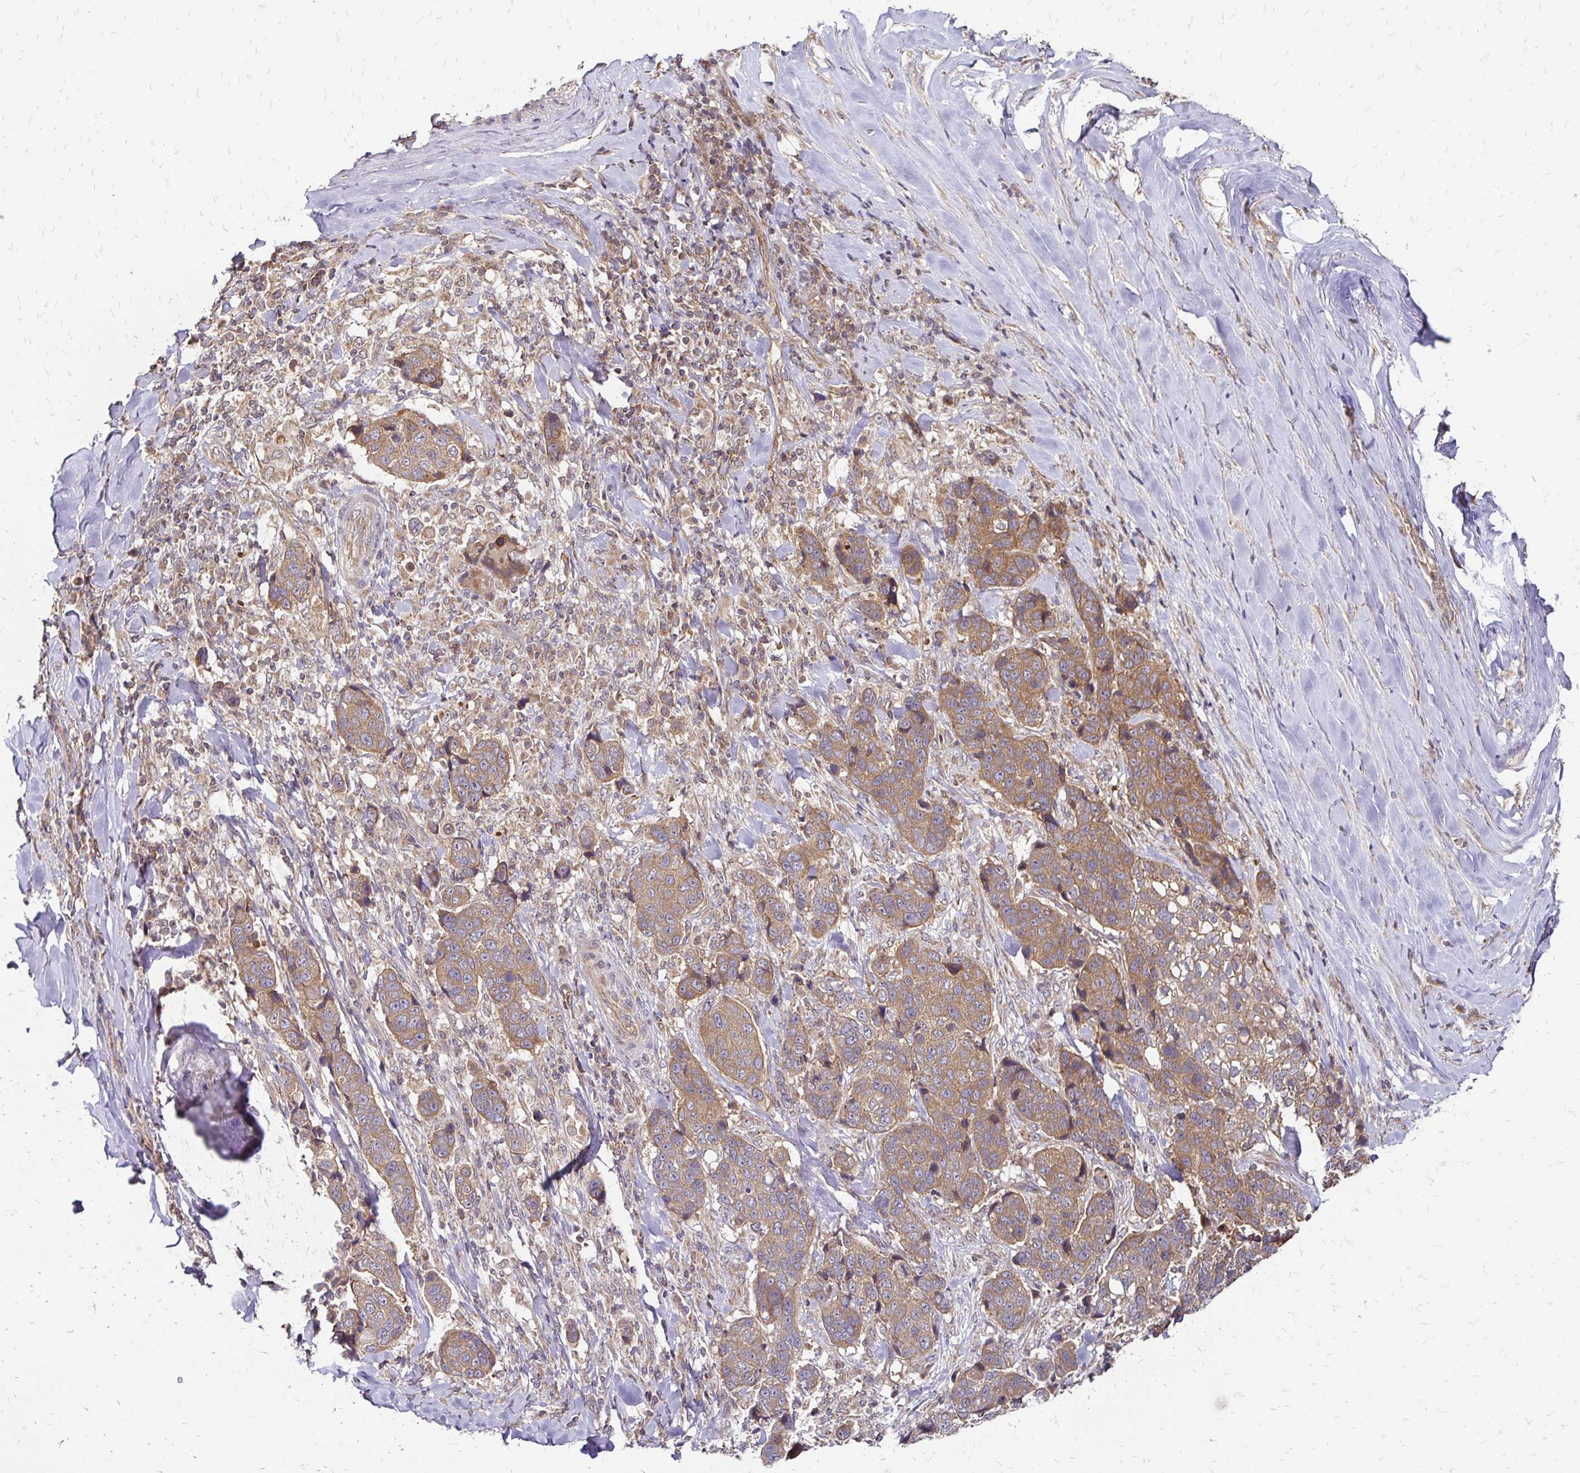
{"staining": {"intensity": "moderate", "quantity": ">75%", "location": "cytoplasmic/membranous"}, "tissue": "lung cancer", "cell_type": "Tumor cells", "image_type": "cancer", "snomed": [{"axis": "morphology", "description": "Squamous cell carcinoma, NOS"}, {"axis": "topography", "description": "Lymph node"}, {"axis": "topography", "description": "Lung"}], "caption": "Immunohistochemical staining of human lung cancer (squamous cell carcinoma) demonstrates medium levels of moderate cytoplasmic/membranous positivity in approximately >75% of tumor cells.", "gene": "ZW10", "patient": {"sex": "male", "age": 61}}